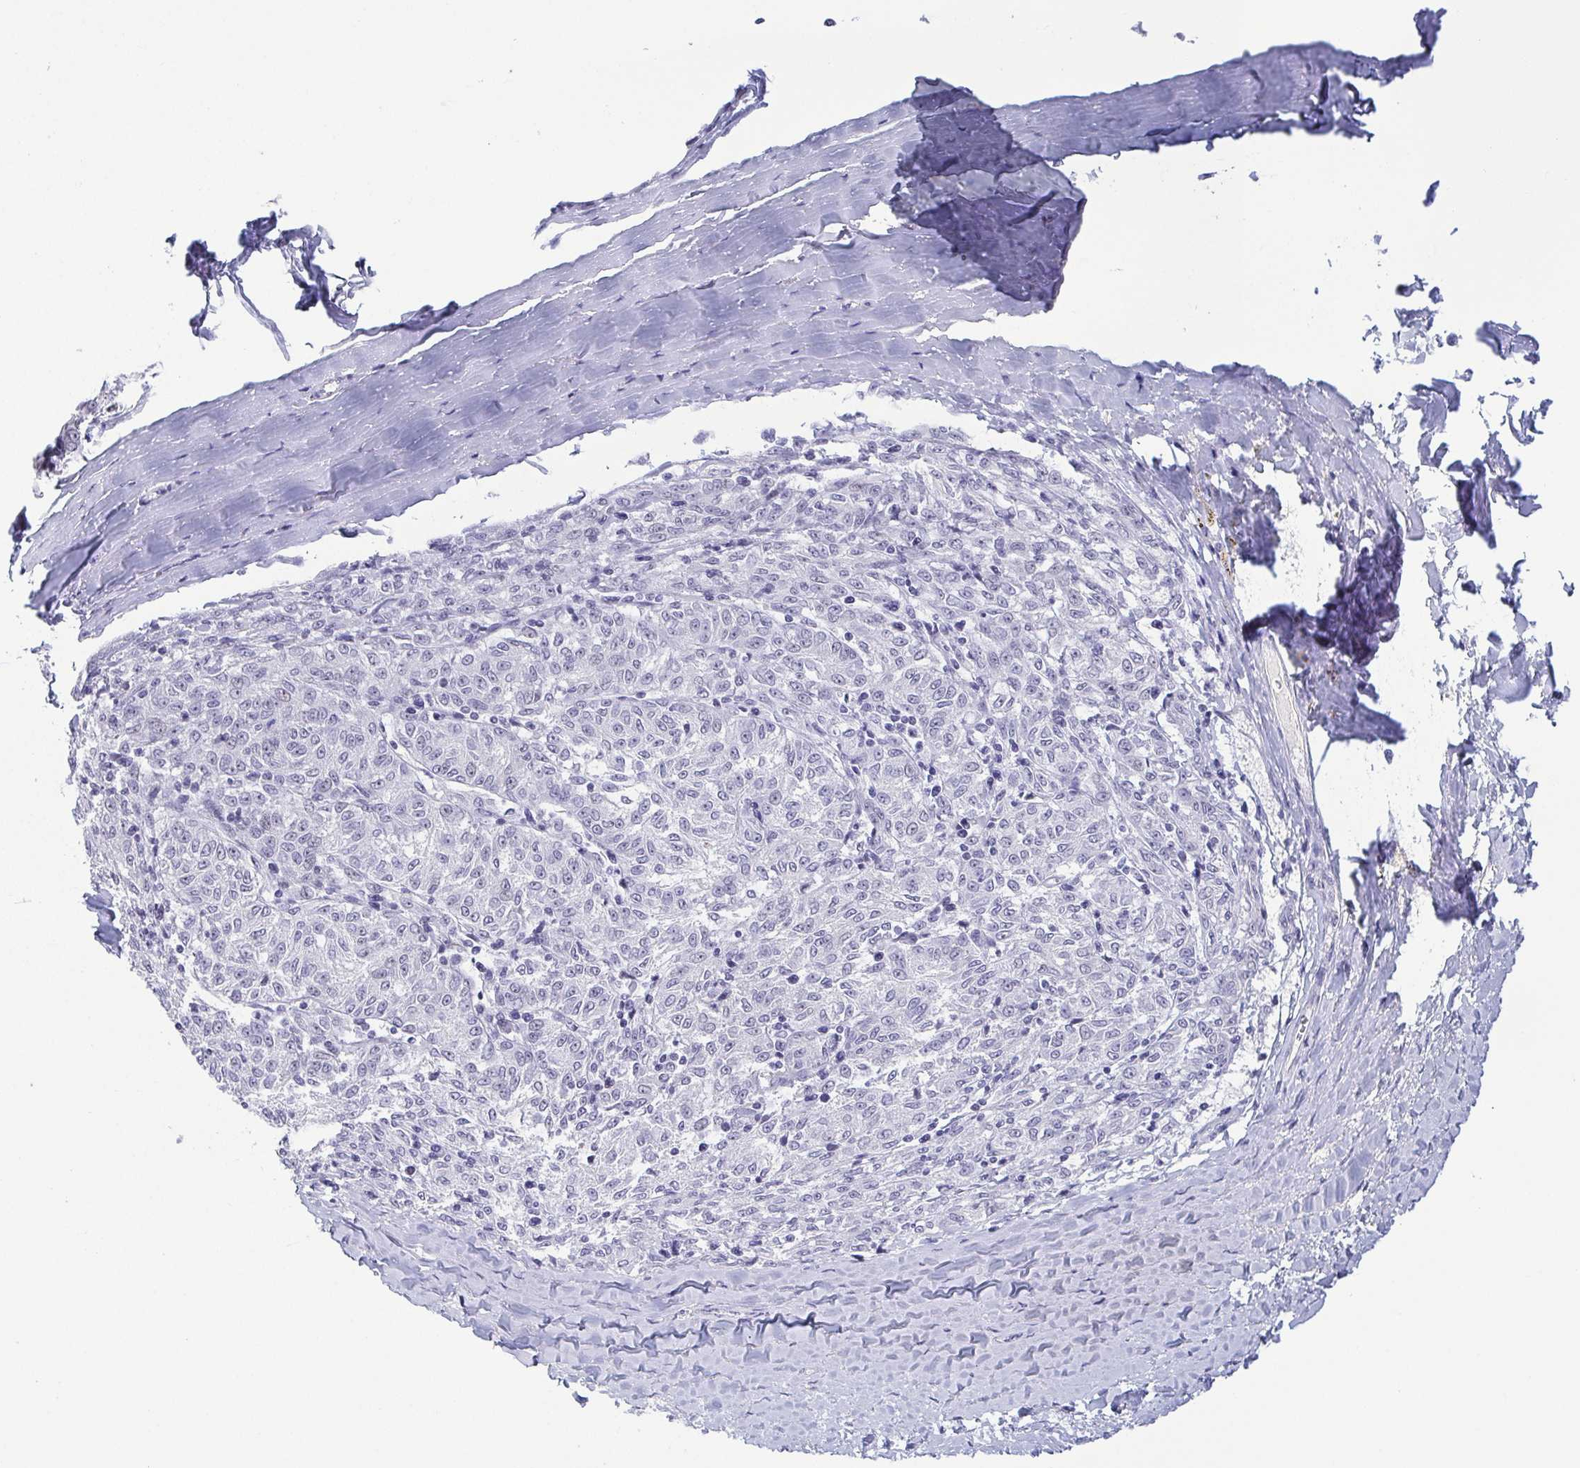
{"staining": {"intensity": "negative", "quantity": "none", "location": "none"}, "tissue": "melanoma", "cell_type": "Tumor cells", "image_type": "cancer", "snomed": [{"axis": "morphology", "description": "Malignant melanoma, NOS"}, {"axis": "topography", "description": "Skin"}], "caption": "Immunohistochemical staining of melanoma shows no significant positivity in tumor cells. (Immunohistochemistry (ihc), brightfield microscopy, high magnification).", "gene": "BZW1", "patient": {"sex": "female", "age": 72}}